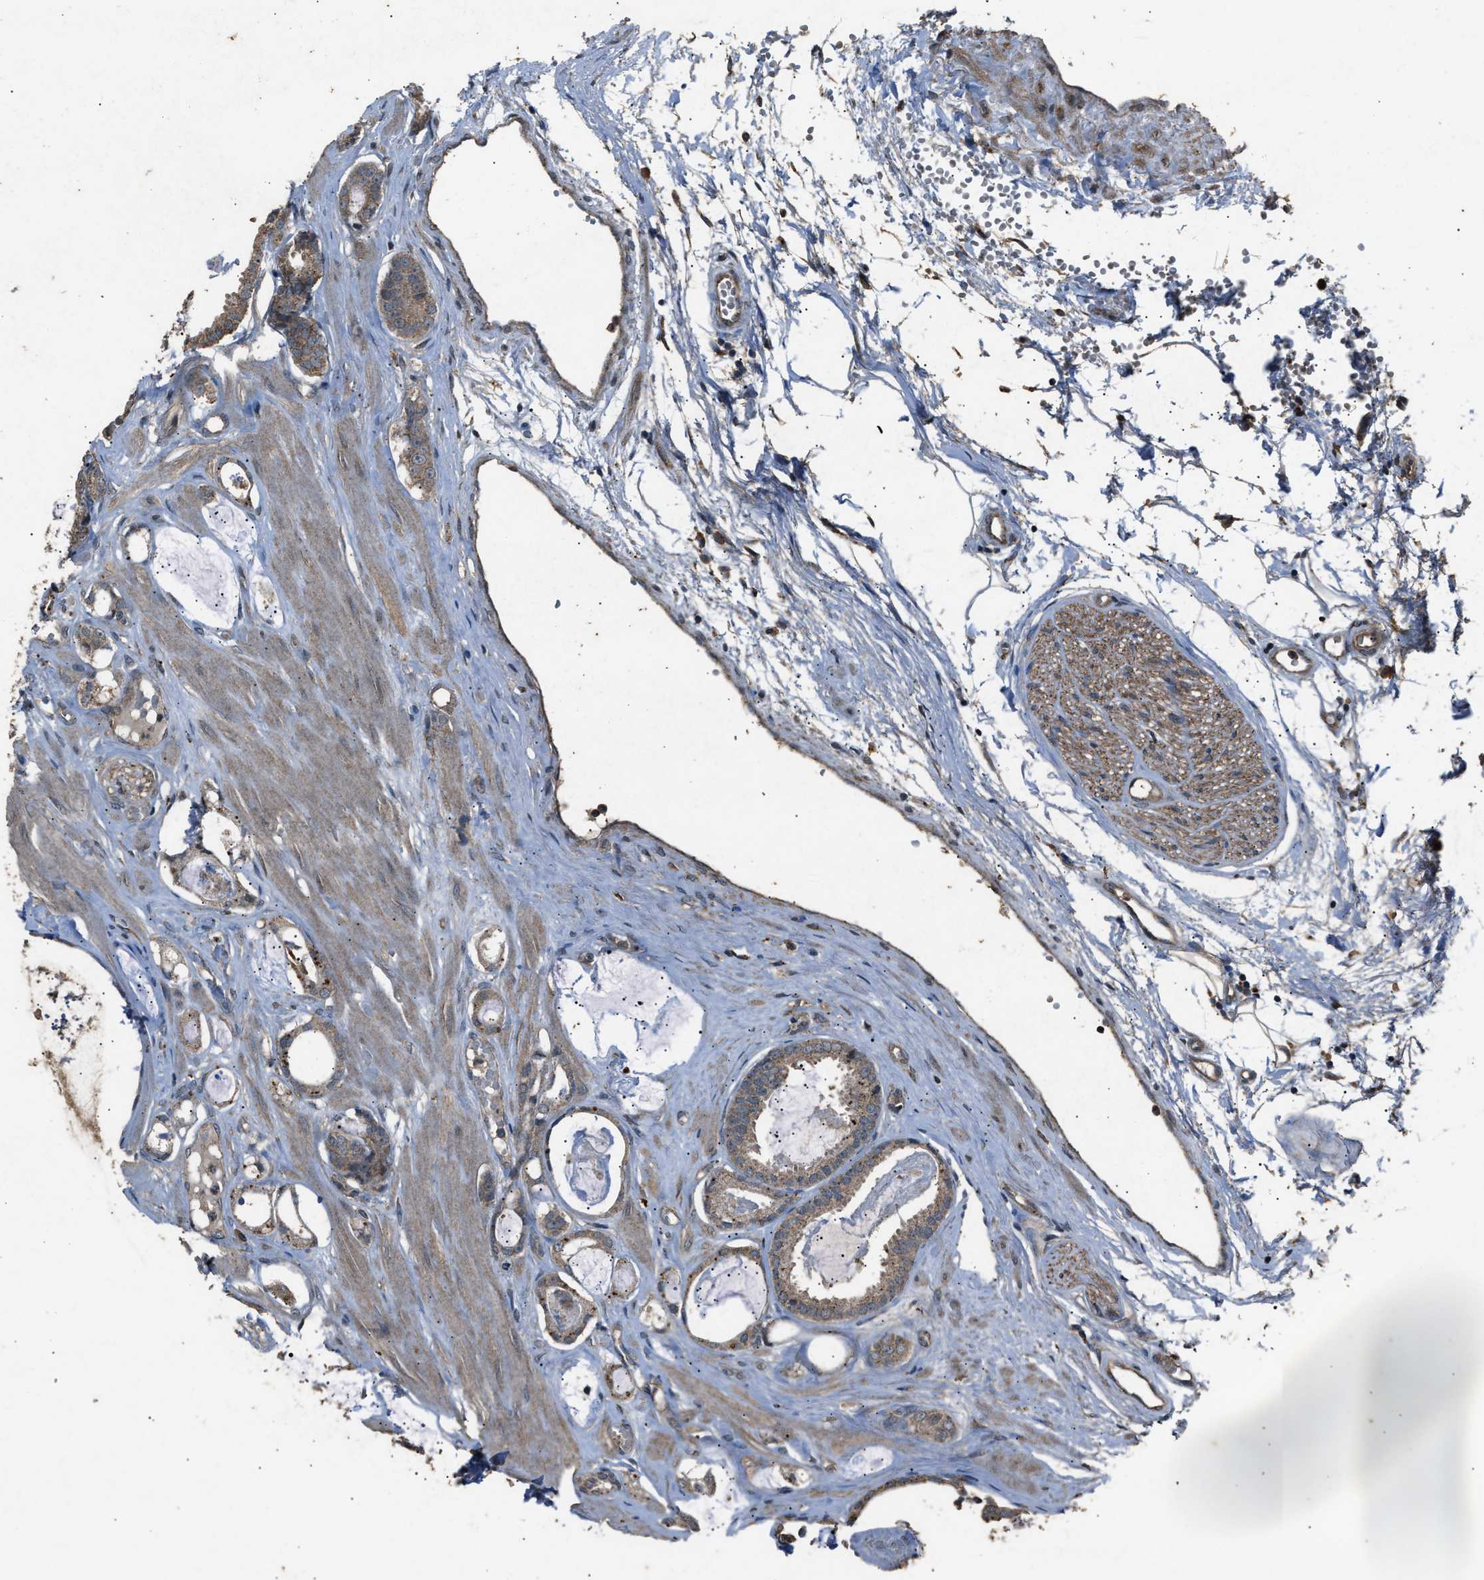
{"staining": {"intensity": "moderate", "quantity": ">75%", "location": "cytoplasmic/membranous"}, "tissue": "prostate cancer", "cell_type": "Tumor cells", "image_type": "cancer", "snomed": [{"axis": "morphology", "description": "Adenocarcinoma, Low grade"}, {"axis": "topography", "description": "Prostate"}], "caption": "IHC of human prostate cancer exhibits medium levels of moderate cytoplasmic/membranous staining in approximately >75% of tumor cells. Nuclei are stained in blue.", "gene": "PSMD1", "patient": {"sex": "male", "age": 53}}